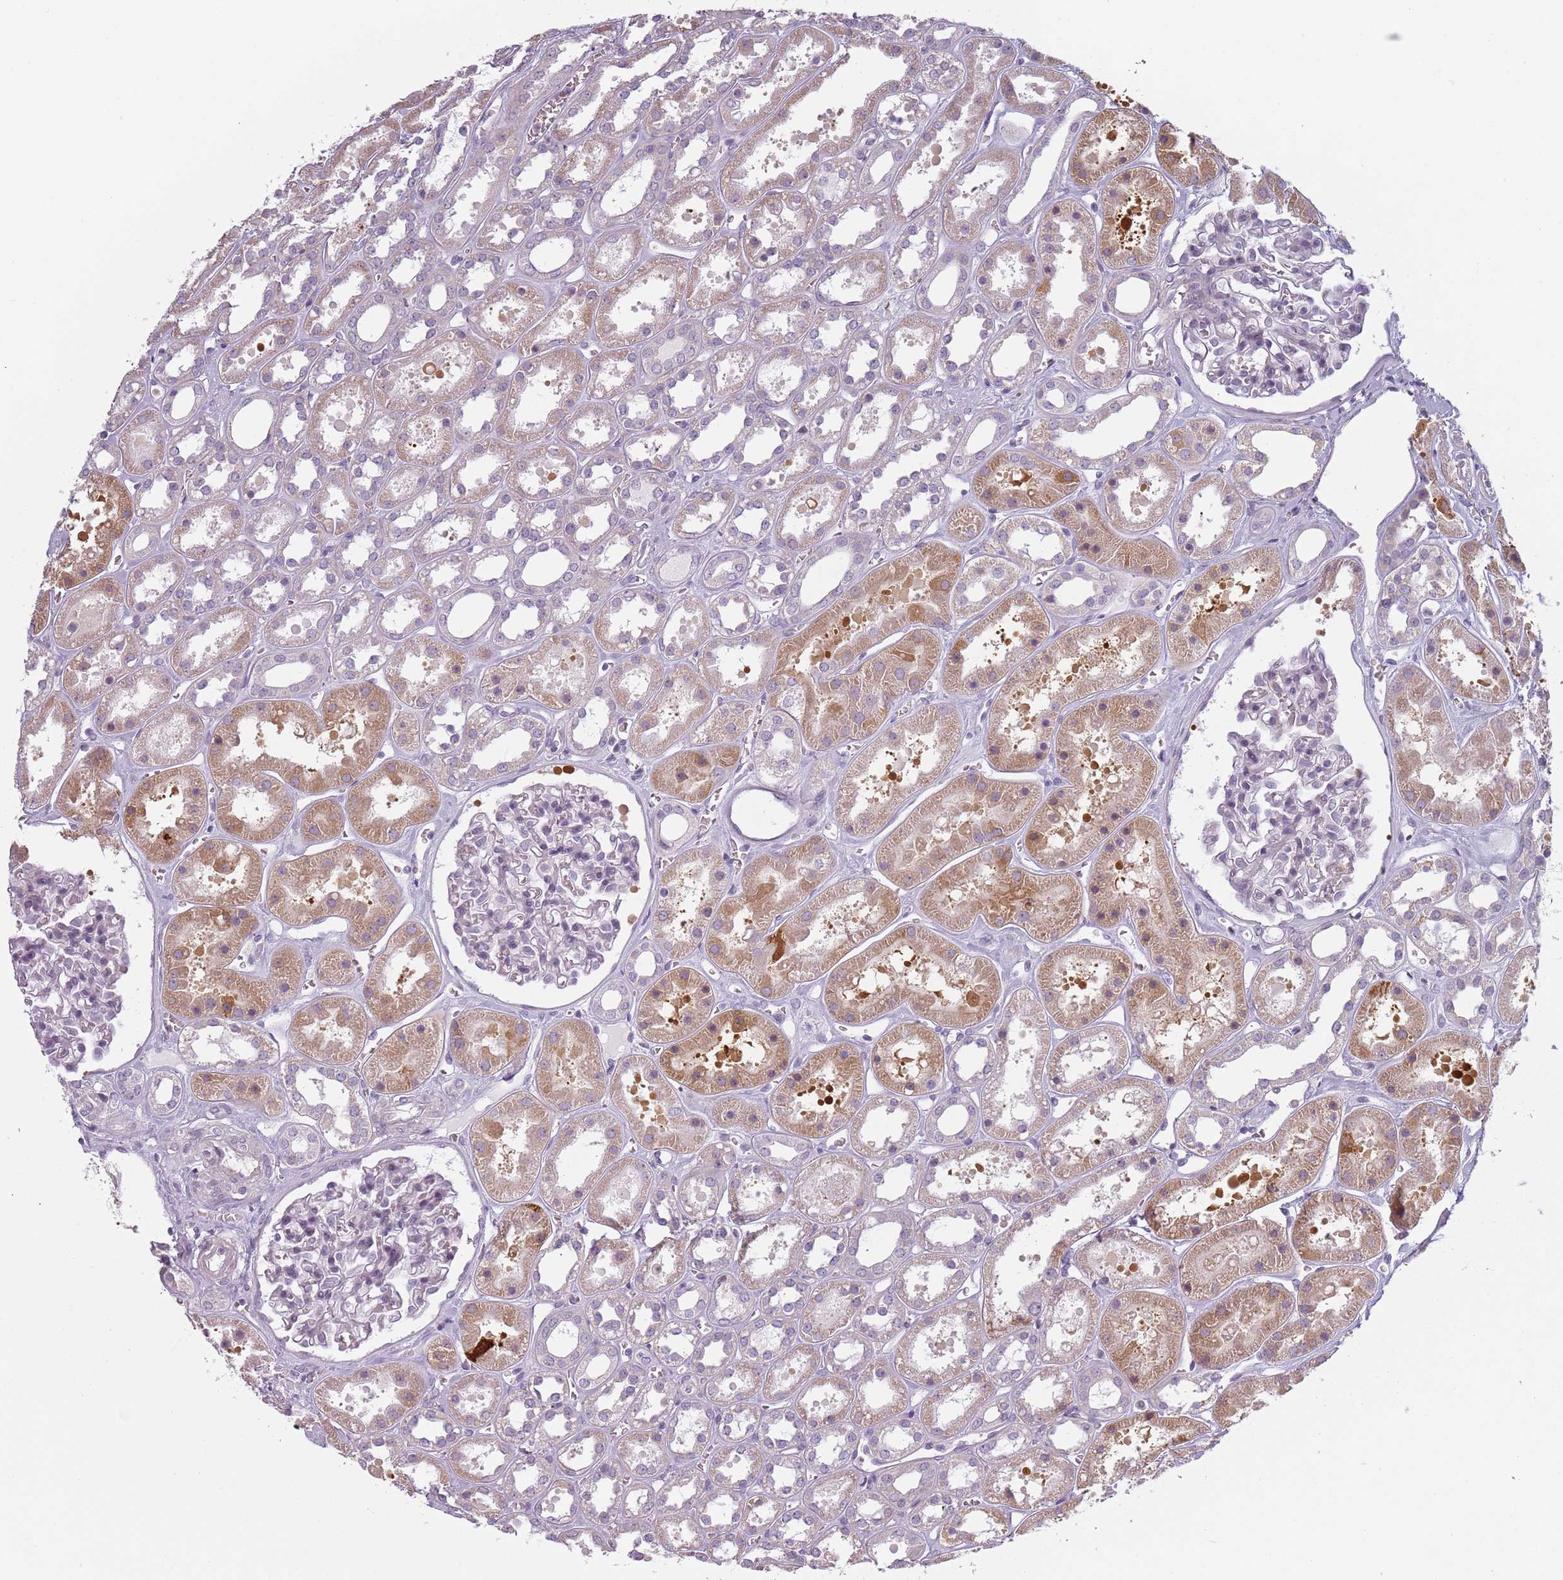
{"staining": {"intensity": "negative", "quantity": "none", "location": "none"}, "tissue": "kidney", "cell_type": "Cells in glomeruli", "image_type": "normal", "snomed": [{"axis": "morphology", "description": "Normal tissue, NOS"}, {"axis": "topography", "description": "Kidney"}], "caption": "Kidney was stained to show a protein in brown. There is no significant expression in cells in glomeruli. (DAB (3,3'-diaminobenzidine) immunohistochemistry, high magnification).", "gene": "CC2D2B", "patient": {"sex": "female", "age": 41}}